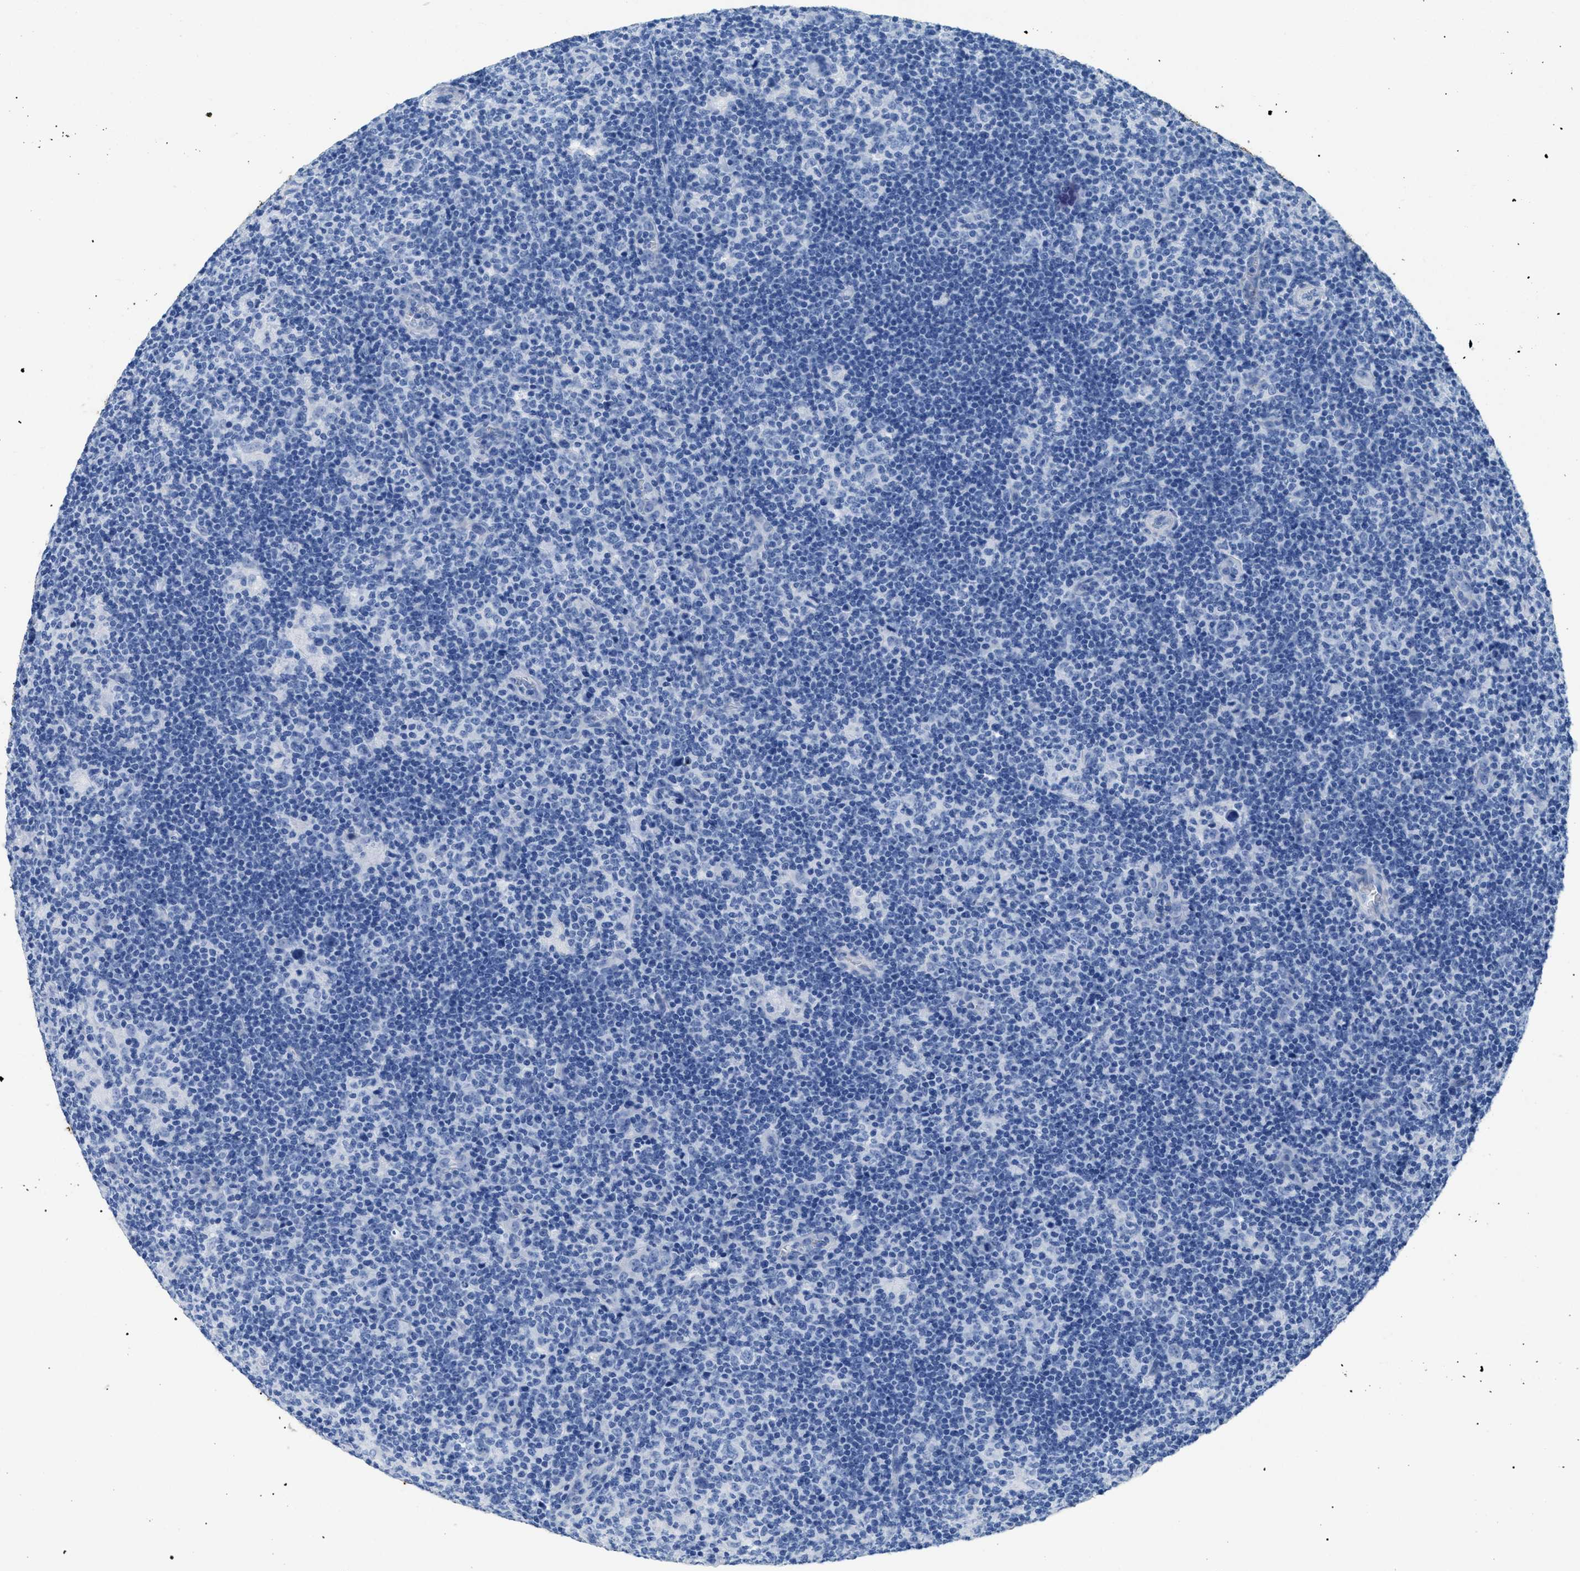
{"staining": {"intensity": "negative", "quantity": "none", "location": "none"}, "tissue": "lymphoma", "cell_type": "Tumor cells", "image_type": "cancer", "snomed": [{"axis": "morphology", "description": "Hodgkin's disease, NOS"}, {"axis": "topography", "description": "Lymph node"}], "caption": "Micrograph shows no significant protein expression in tumor cells of lymphoma.", "gene": "DLC1", "patient": {"sex": "female", "age": 57}}